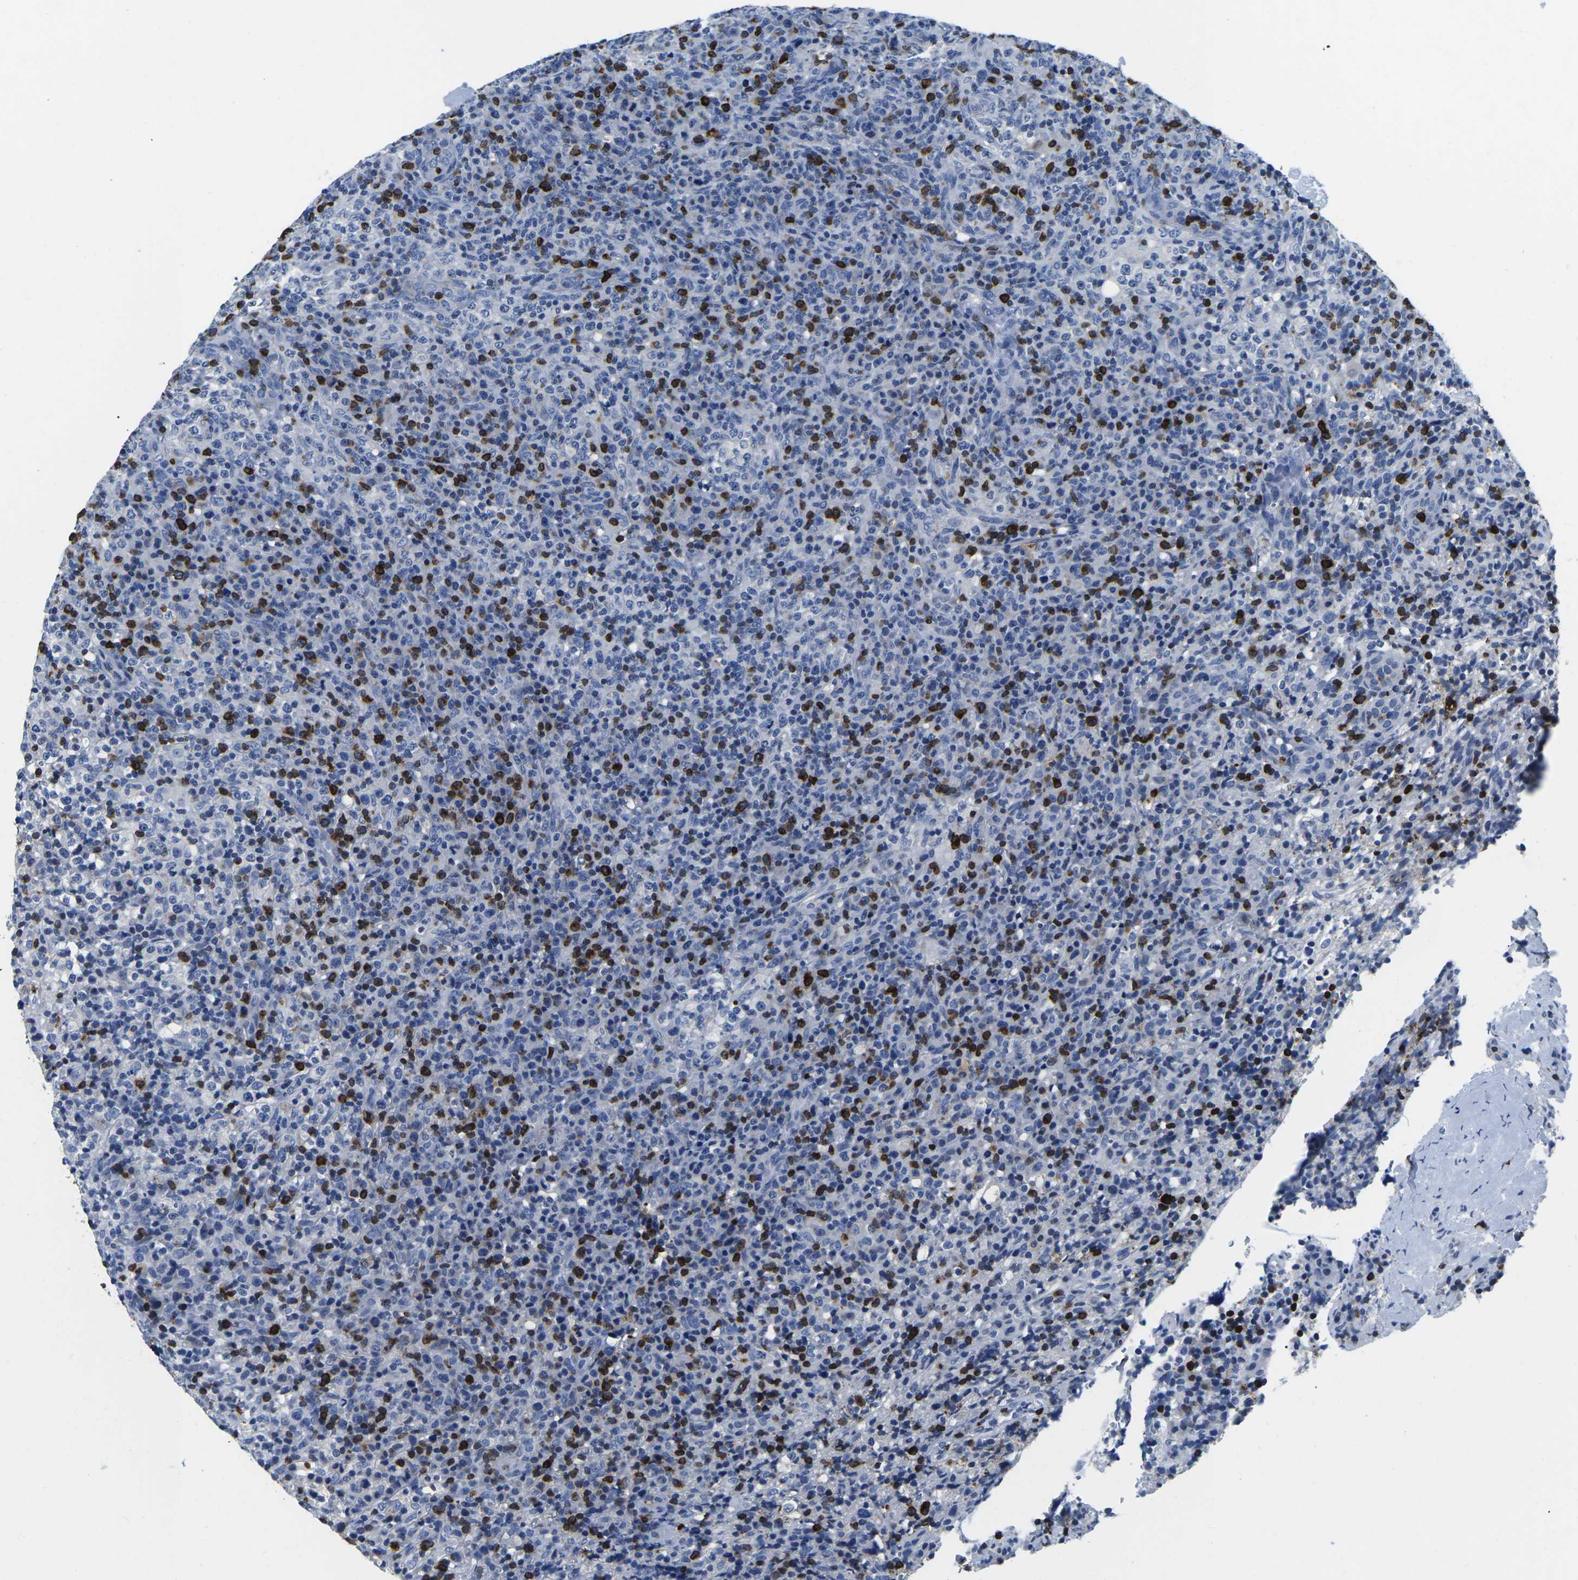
{"staining": {"intensity": "negative", "quantity": "none", "location": "none"}, "tissue": "lymphoma", "cell_type": "Tumor cells", "image_type": "cancer", "snomed": [{"axis": "morphology", "description": "Malignant lymphoma, non-Hodgkin's type, High grade"}, {"axis": "topography", "description": "Lymph node"}], "caption": "An IHC histopathology image of lymphoma is shown. There is no staining in tumor cells of lymphoma.", "gene": "CTSW", "patient": {"sex": "female", "age": 76}}